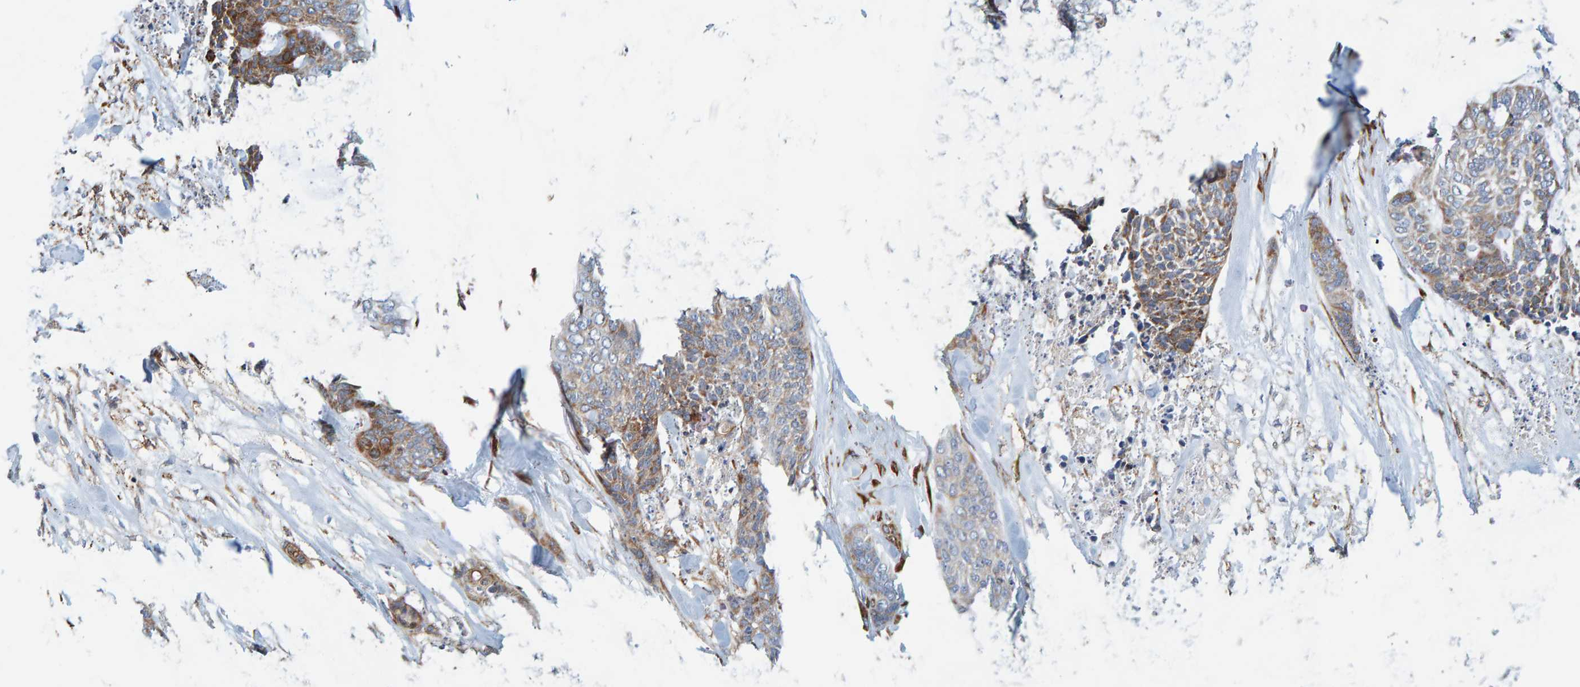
{"staining": {"intensity": "moderate", "quantity": "25%-75%", "location": "cytoplasmic/membranous"}, "tissue": "skin cancer", "cell_type": "Tumor cells", "image_type": "cancer", "snomed": [{"axis": "morphology", "description": "Basal cell carcinoma"}, {"axis": "topography", "description": "Skin"}], "caption": "There is medium levels of moderate cytoplasmic/membranous expression in tumor cells of skin cancer (basal cell carcinoma), as demonstrated by immunohistochemical staining (brown color).", "gene": "MMP16", "patient": {"sex": "female", "age": 64}}